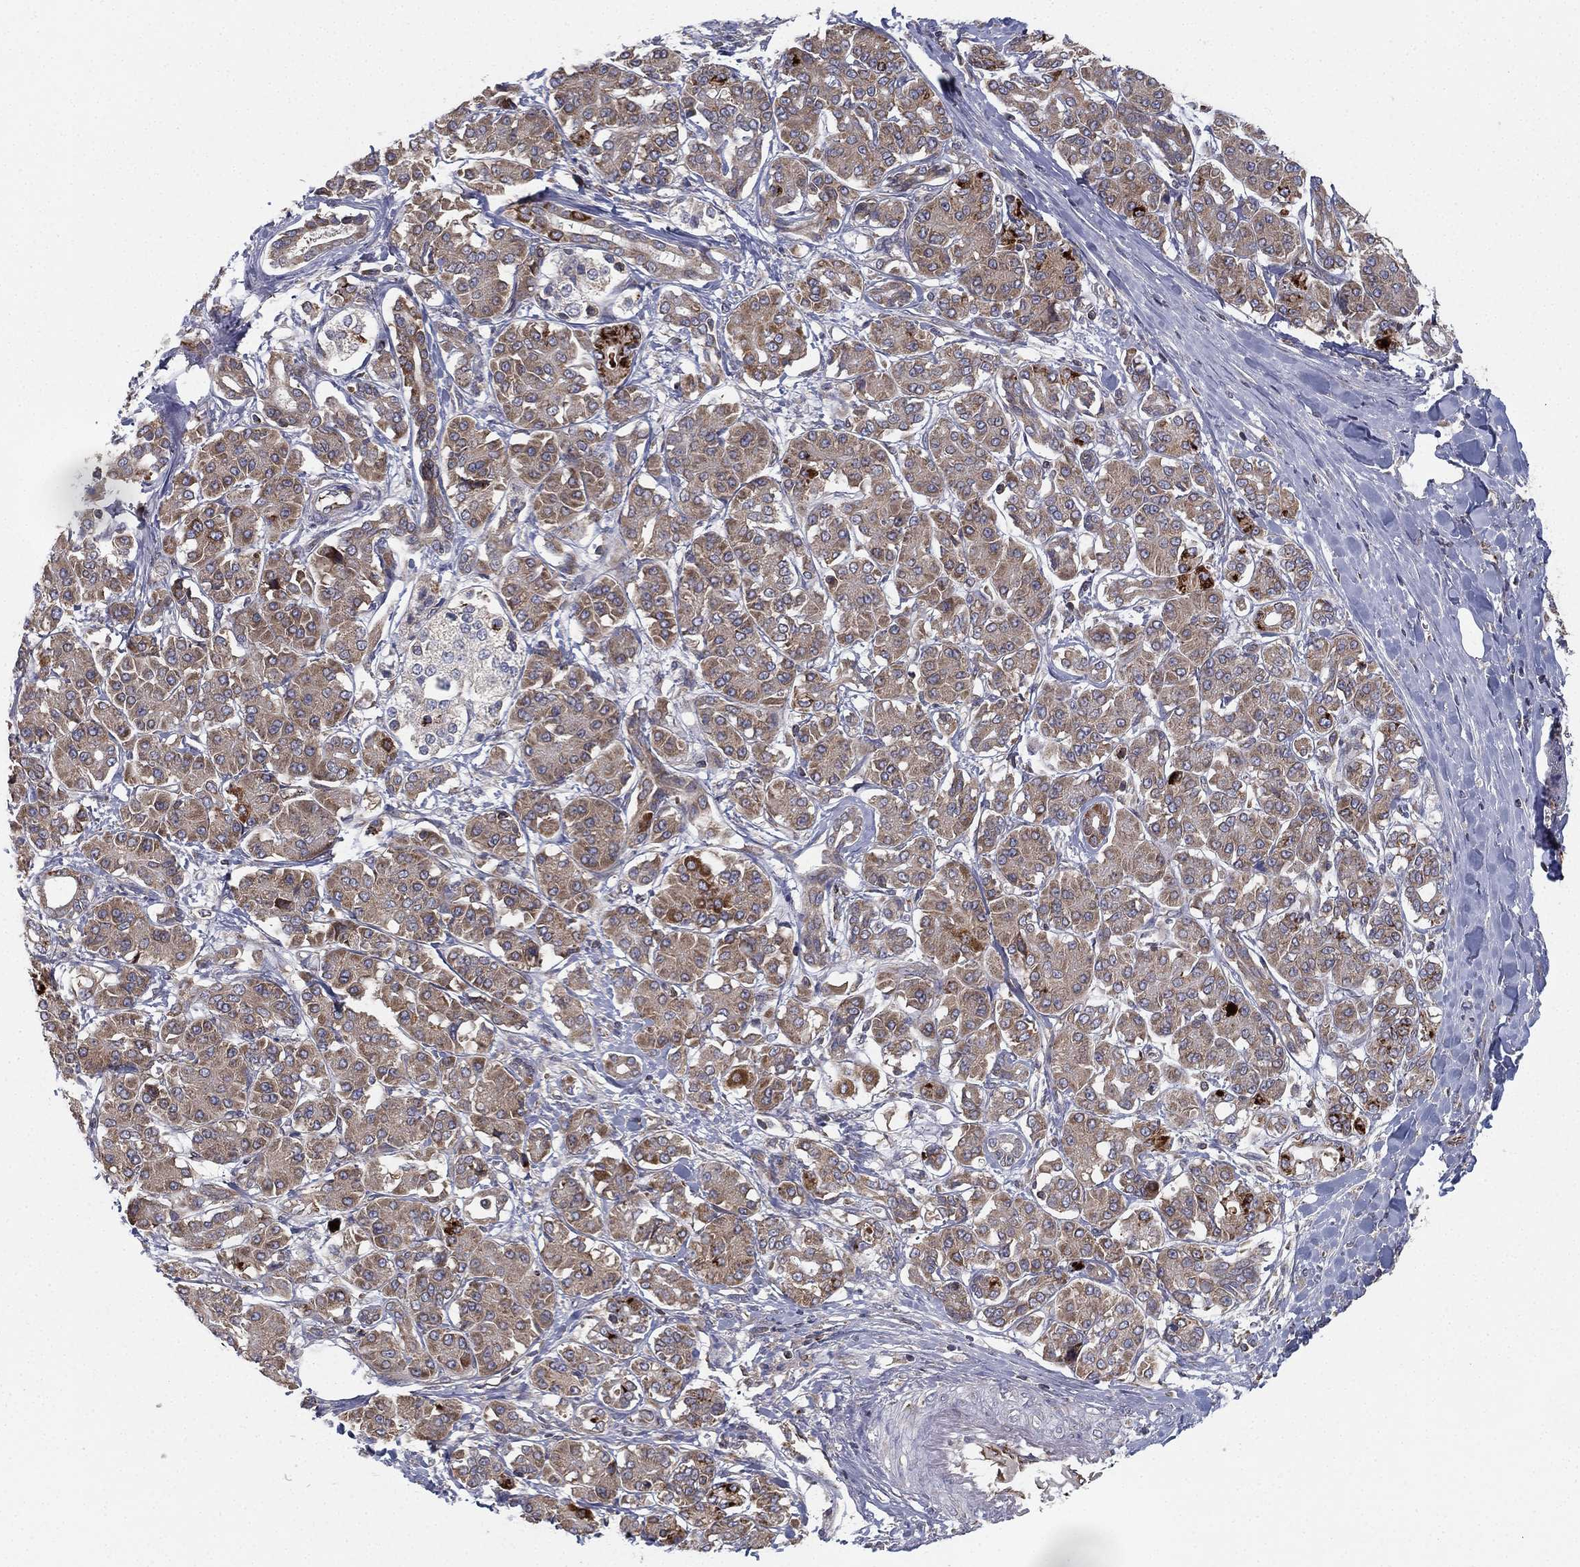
{"staining": {"intensity": "moderate", "quantity": ">75%", "location": "cytoplasmic/membranous"}, "tissue": "pancreatic cancer", "cell_type": "Tumor cells", "image_type": "cancer", "snomed": [{"axis": "morphology", "description": "Adenocarcinoma, NOS"}, {"axis": "topography", "description": "Pancreas"}], "caption": "Protein staining of pancreatic cancer tissue reveals moderate cytoplasmic/membranous staining in about >75% of tumor cells. (DAB (3,3'-diaminobenzidine) = brown stain, brightfield microscopy at high magnification).", "gene": "CYB5B", "patient": {"sex": "female", "age": 56}}